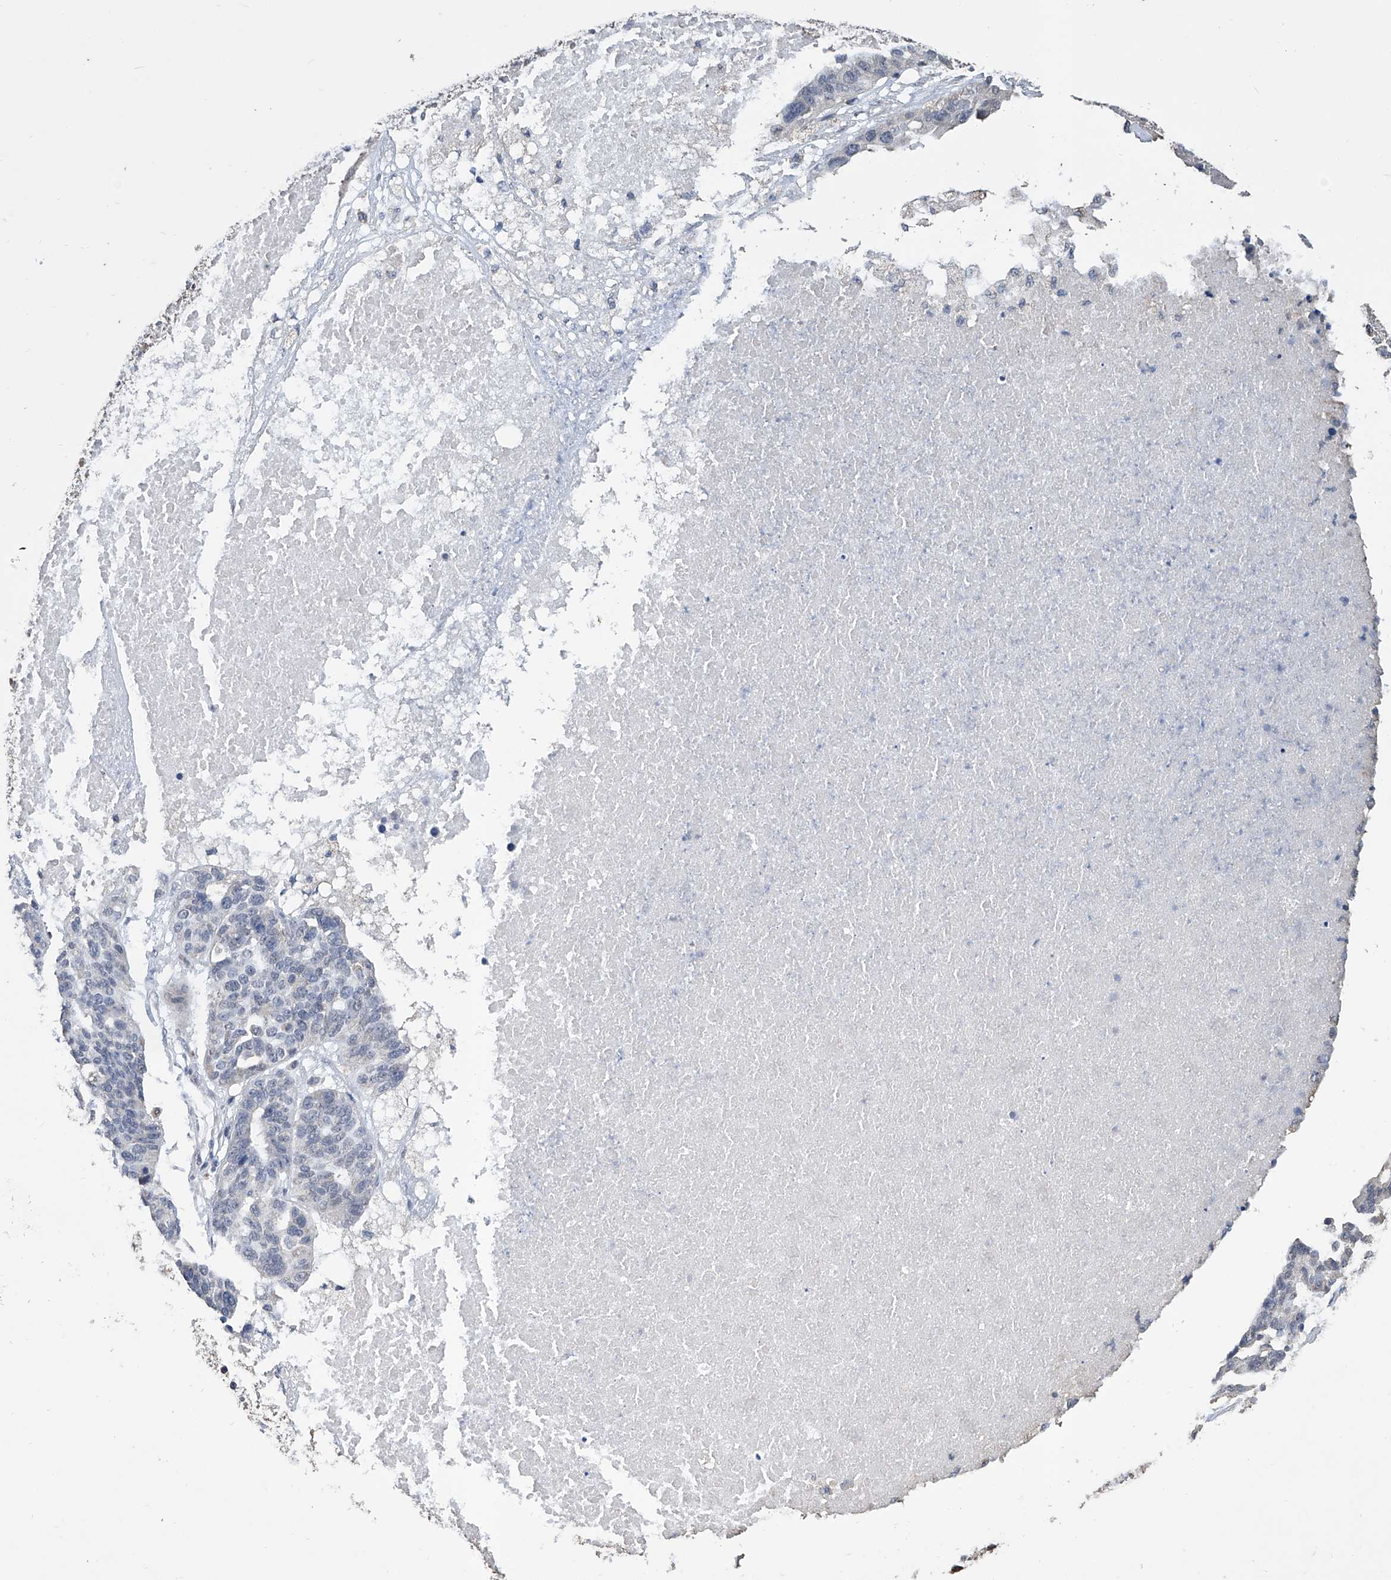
{"staining": {"intensity": "negative", "quantity": "none", "location": "none"}, "tissue": "ovarian cancer", "cell_type": "Tumor cells", "image_type": "cancer", "snomed": [{"axis": "morphology", "description": "Cystadenocarcinoma, serous, NOS"}, {"axis": "topography", "description": "Ovary"}], "caption": "High power microscopy histopathology image of an immunohistochemistry (IHC) photomicrograph of ovarian cancer, revealing no significant staining in tumor cells.", "gene": "GPT", "patient": {"sex": "female", "age": 59}}